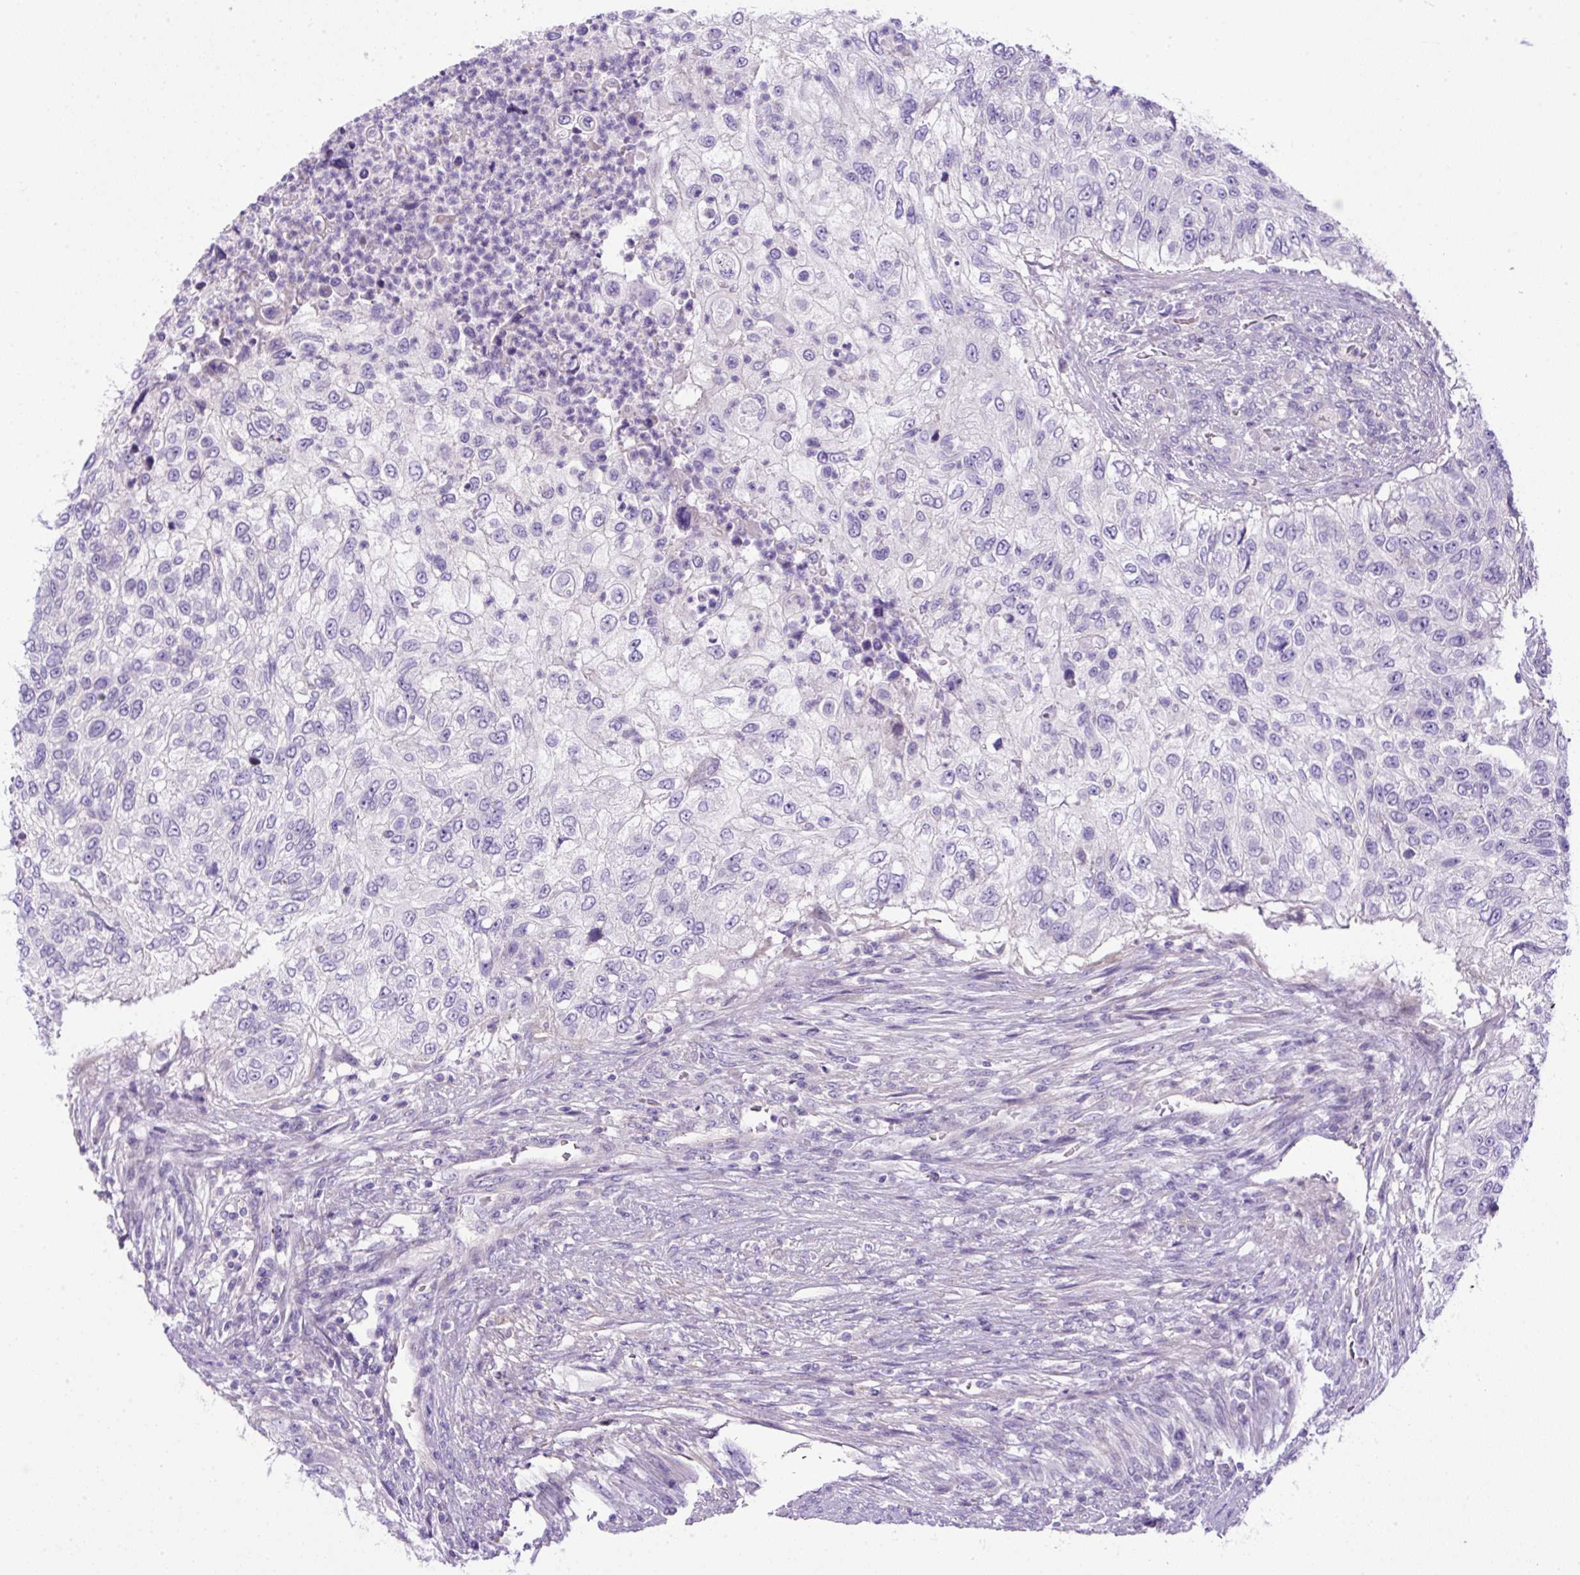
{"staining": {"intensity": "negative", "quantity": "none", "location": "none"}, "tissue": "urothelial cancer", "cell_type": "Tumor cells", "image_type": "cancer", "snomed": [{"axis": "morphology", "description": "Urothelial carcinoma, High grade"}, {"axis": "topography", "description": "Urinary bladder"}], "caption": "Tumor cells show no significant staining in urothelial cancer. The staining was performed using DAB (3,3'-diaminobenzidine) to visualize the protein expression in brown, while the nuclei were stained in blue with hematoxylin (Magnification: 20x).", "gene": "NPTN", "patient": {"sex": "female", "age": 60}}